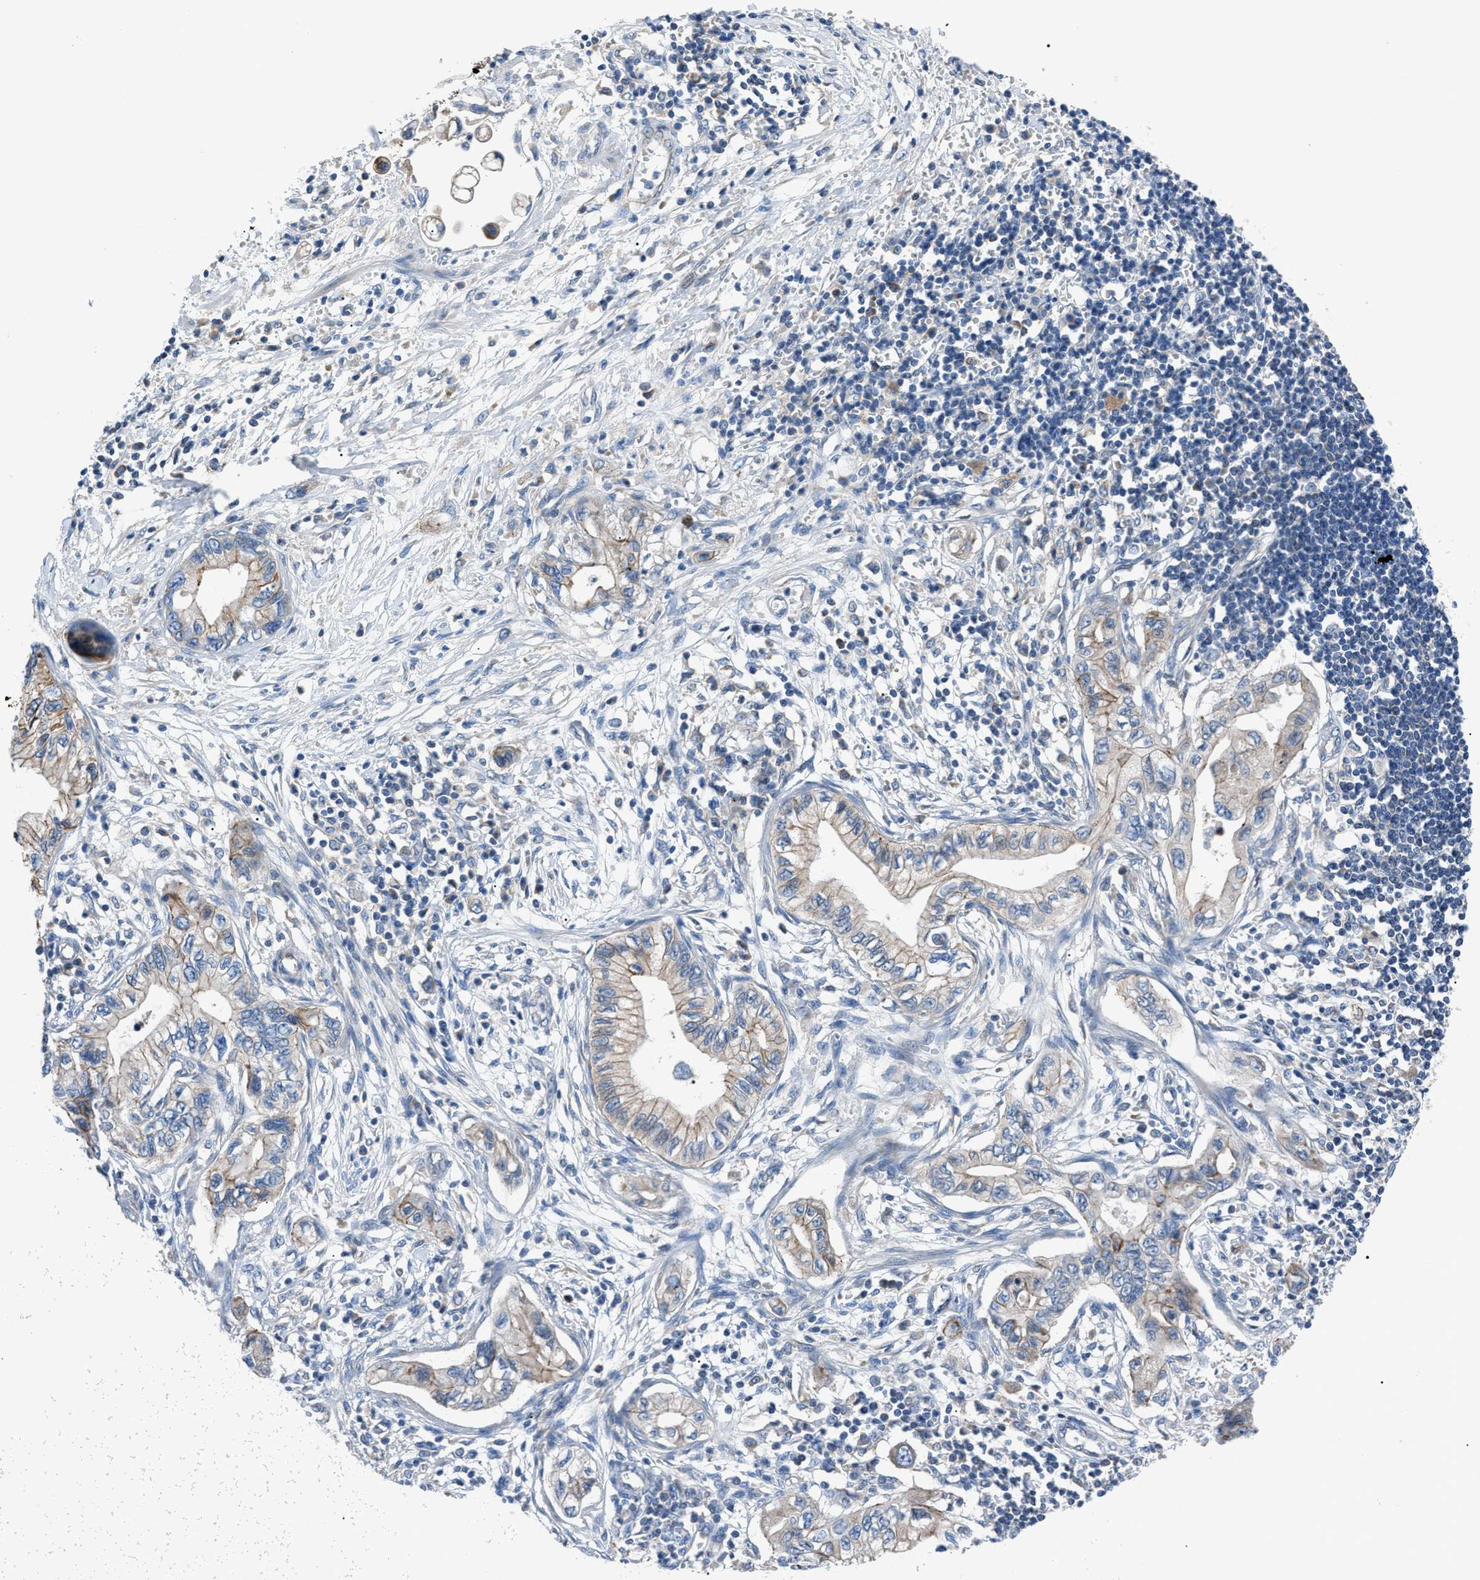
{"staining": {"intensity": "moderate", "quantity": ">75%", "location": "cytoplasmic/membranous"}, "tissue": "pancreatic cancer", "cell_type": "Tumor cells", "image_type": "cancer", "snomed": [{"axis": "morphology", "description": "Adenocarcinoma, NOS"}, {"axis": "topography", "description": "Pancreas"}], "caption": "Immunohistochemistry image of human pancreatic cancer (adenocarcinoma) stained for a protein (brown), which displays medium levels of moderate cytoplasmic/membranous staining in approximately >75% of tumor cells.", "gene": "ZDHHC24", "patient": {"sex": "male", "age": 56}}